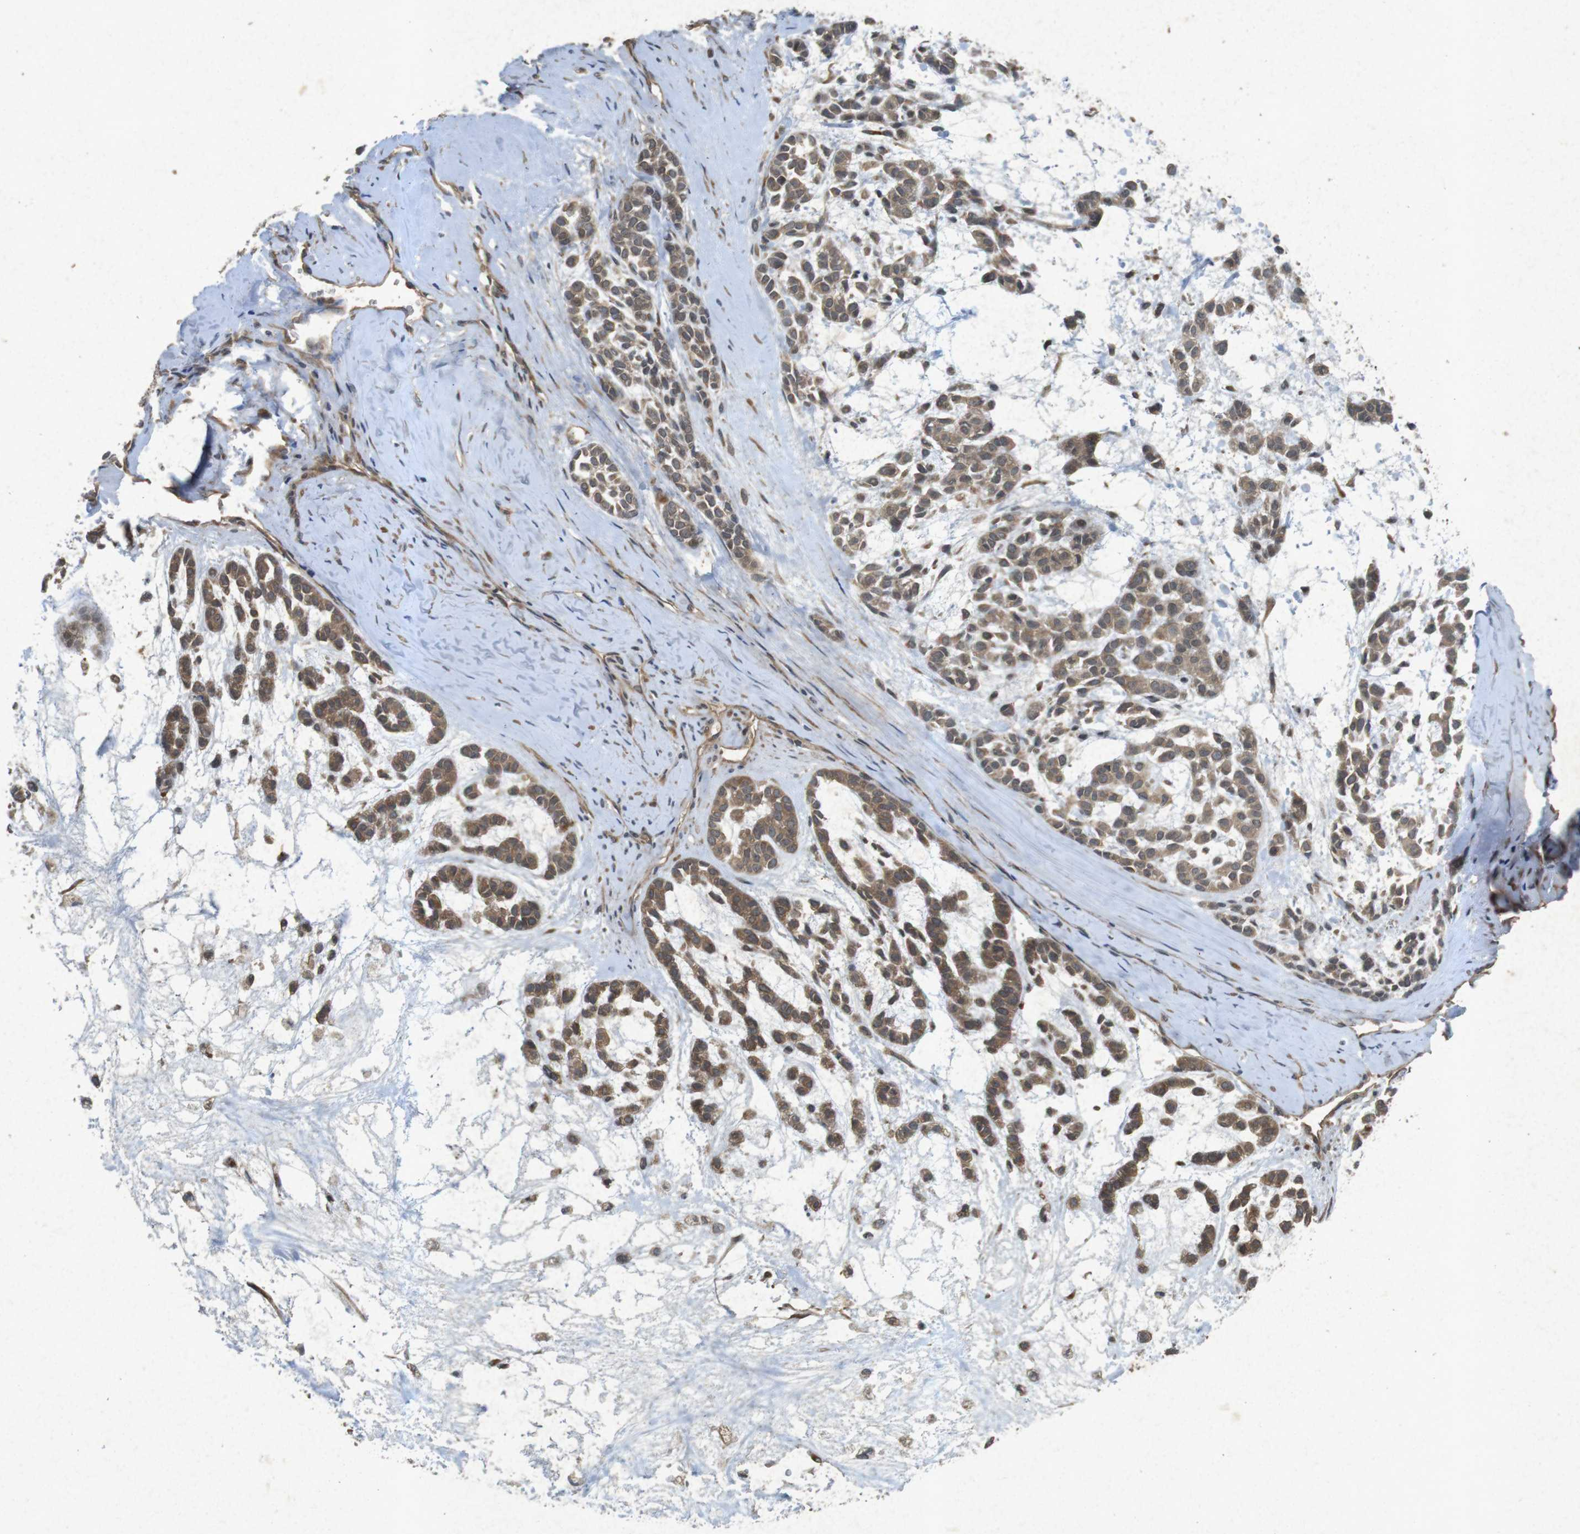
{"staining": {"intensity": "moderate", "quantity": ">75%", "location": "cytoplasmic/membranous"}, "tissue": "head and neck cancer", "cell_type": "Tumor cells", "image_type": "cancer", "snomed": [{"axis": "morphology", "description": "Adenocarcinoma, NOS"}, {"axis": "morphology", "description": "Adenoma, NOS"}, {"axis": "topography", "description": "Head-Neck"}], "caption": "Immunohistochemistry (IHC) staining of head and neck cancer, which displays medium levels of moderate cytoplasmic/membranous staining in approximately >75% of tumor cells indicating moderate cytoplasmic/membranous protein expression. The staining was performed using DAB (brown) for protein detection and nuclei were counterstained in hematoxylin (blue).", "gene": "FLCN", "patient": {"sex": "female", "age": 55}}